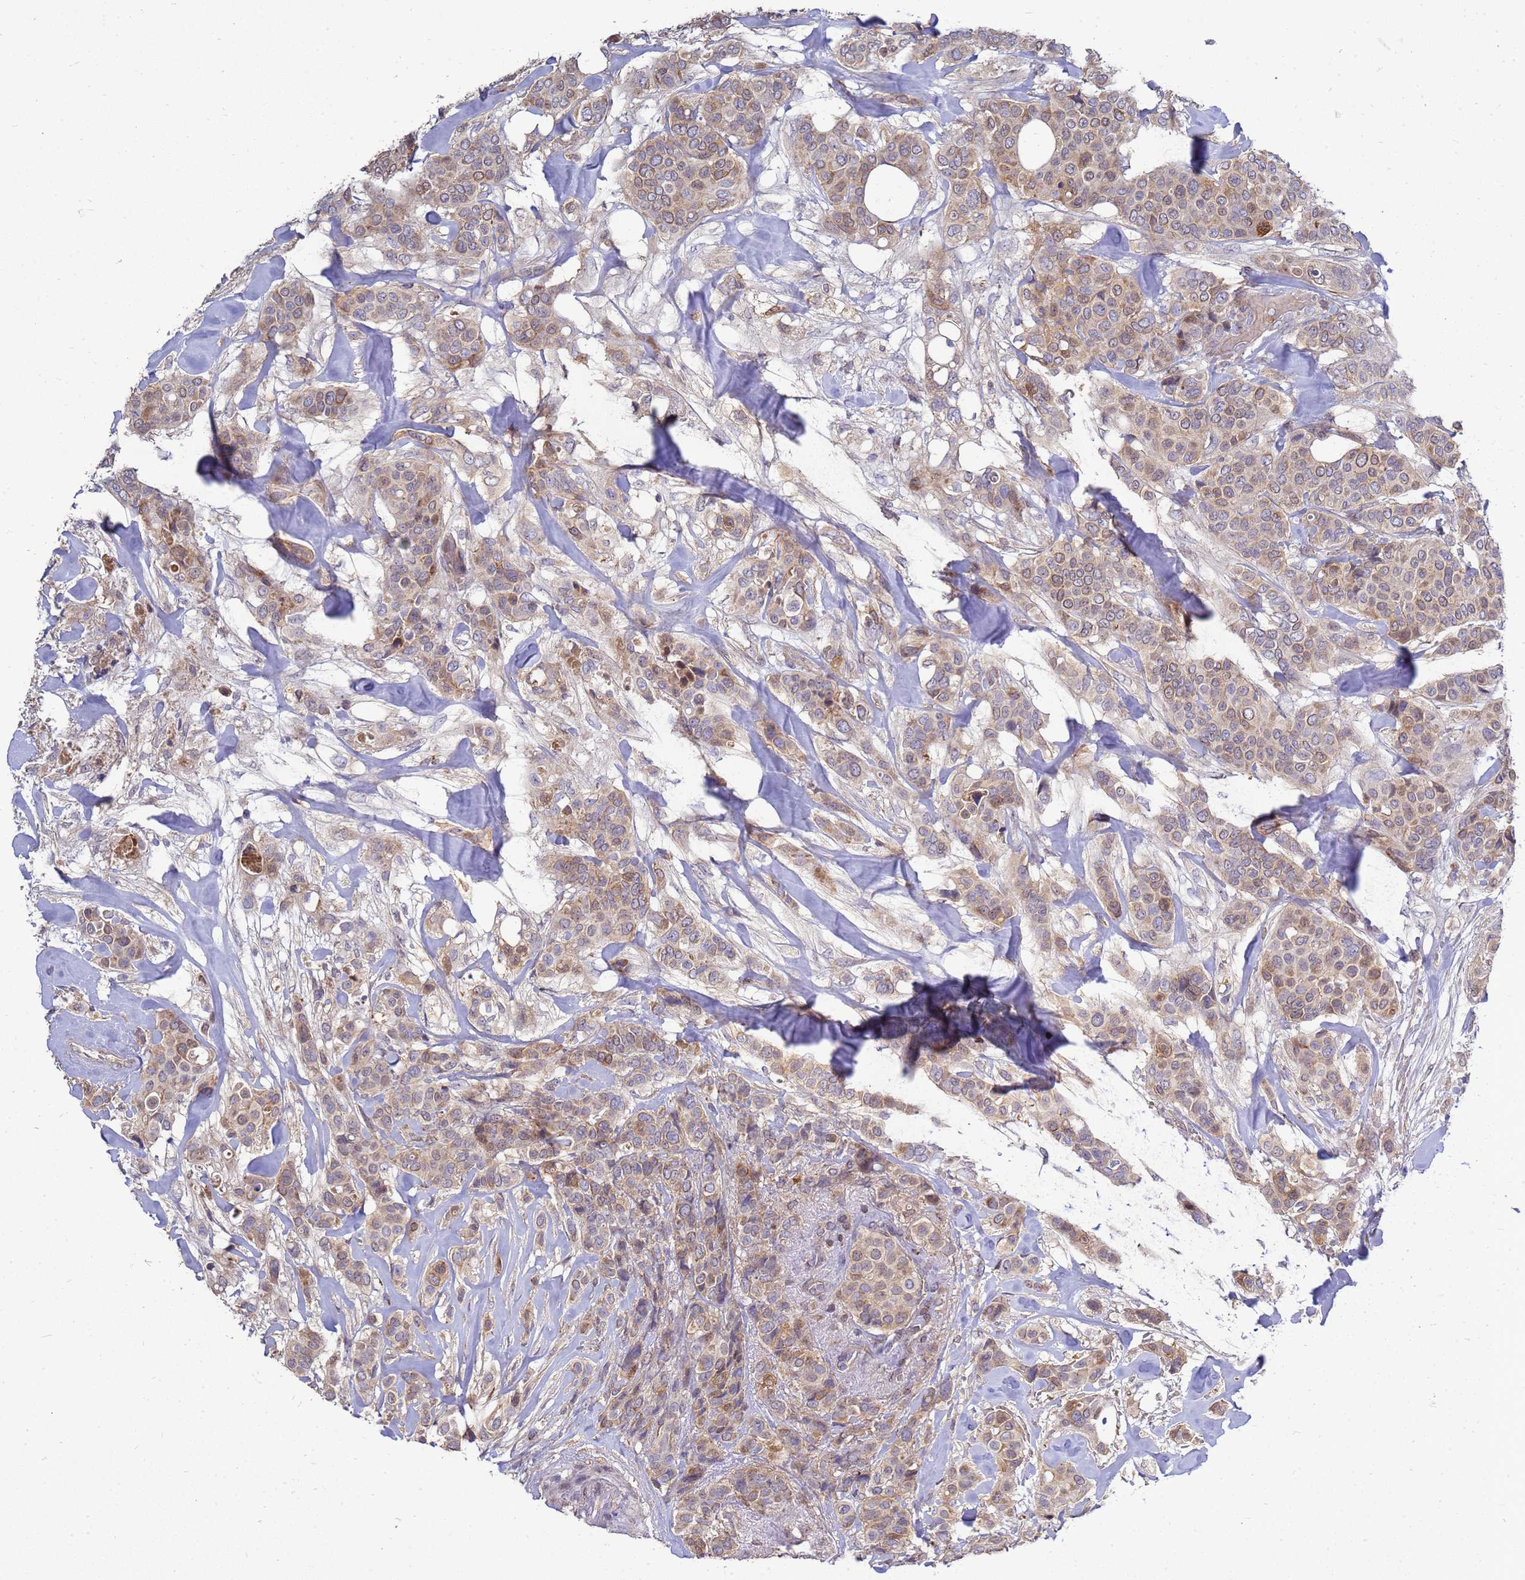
{"staining": {"intensity": "moderate", "quantity": "25%-75%", "location": "cytoplasmic/membranous,nuclear"}, "tissue": "breast cancer", "cell_type": "Tumor cells", "image_type": "cancer", "snomed": [{"axis": "morphology", "description": "Lobular carcinoma"}, {"axis": "topography", "description": "Breast"}], "caption": "Immunohistochemical staining of human lobular carcinoma (breast) demonstrates moderate cytoplasmic/membranous and nuclear protein positivity in about 25%-75% of tumor cells. The staining was performed using DAB to visualize the protein expression in brown, while the nuclei were stained in blue with hematoxylin (Magnification: 20x).", "gene": "EIF4EBP3", "patient": {"sex": "female", "age": 51}}